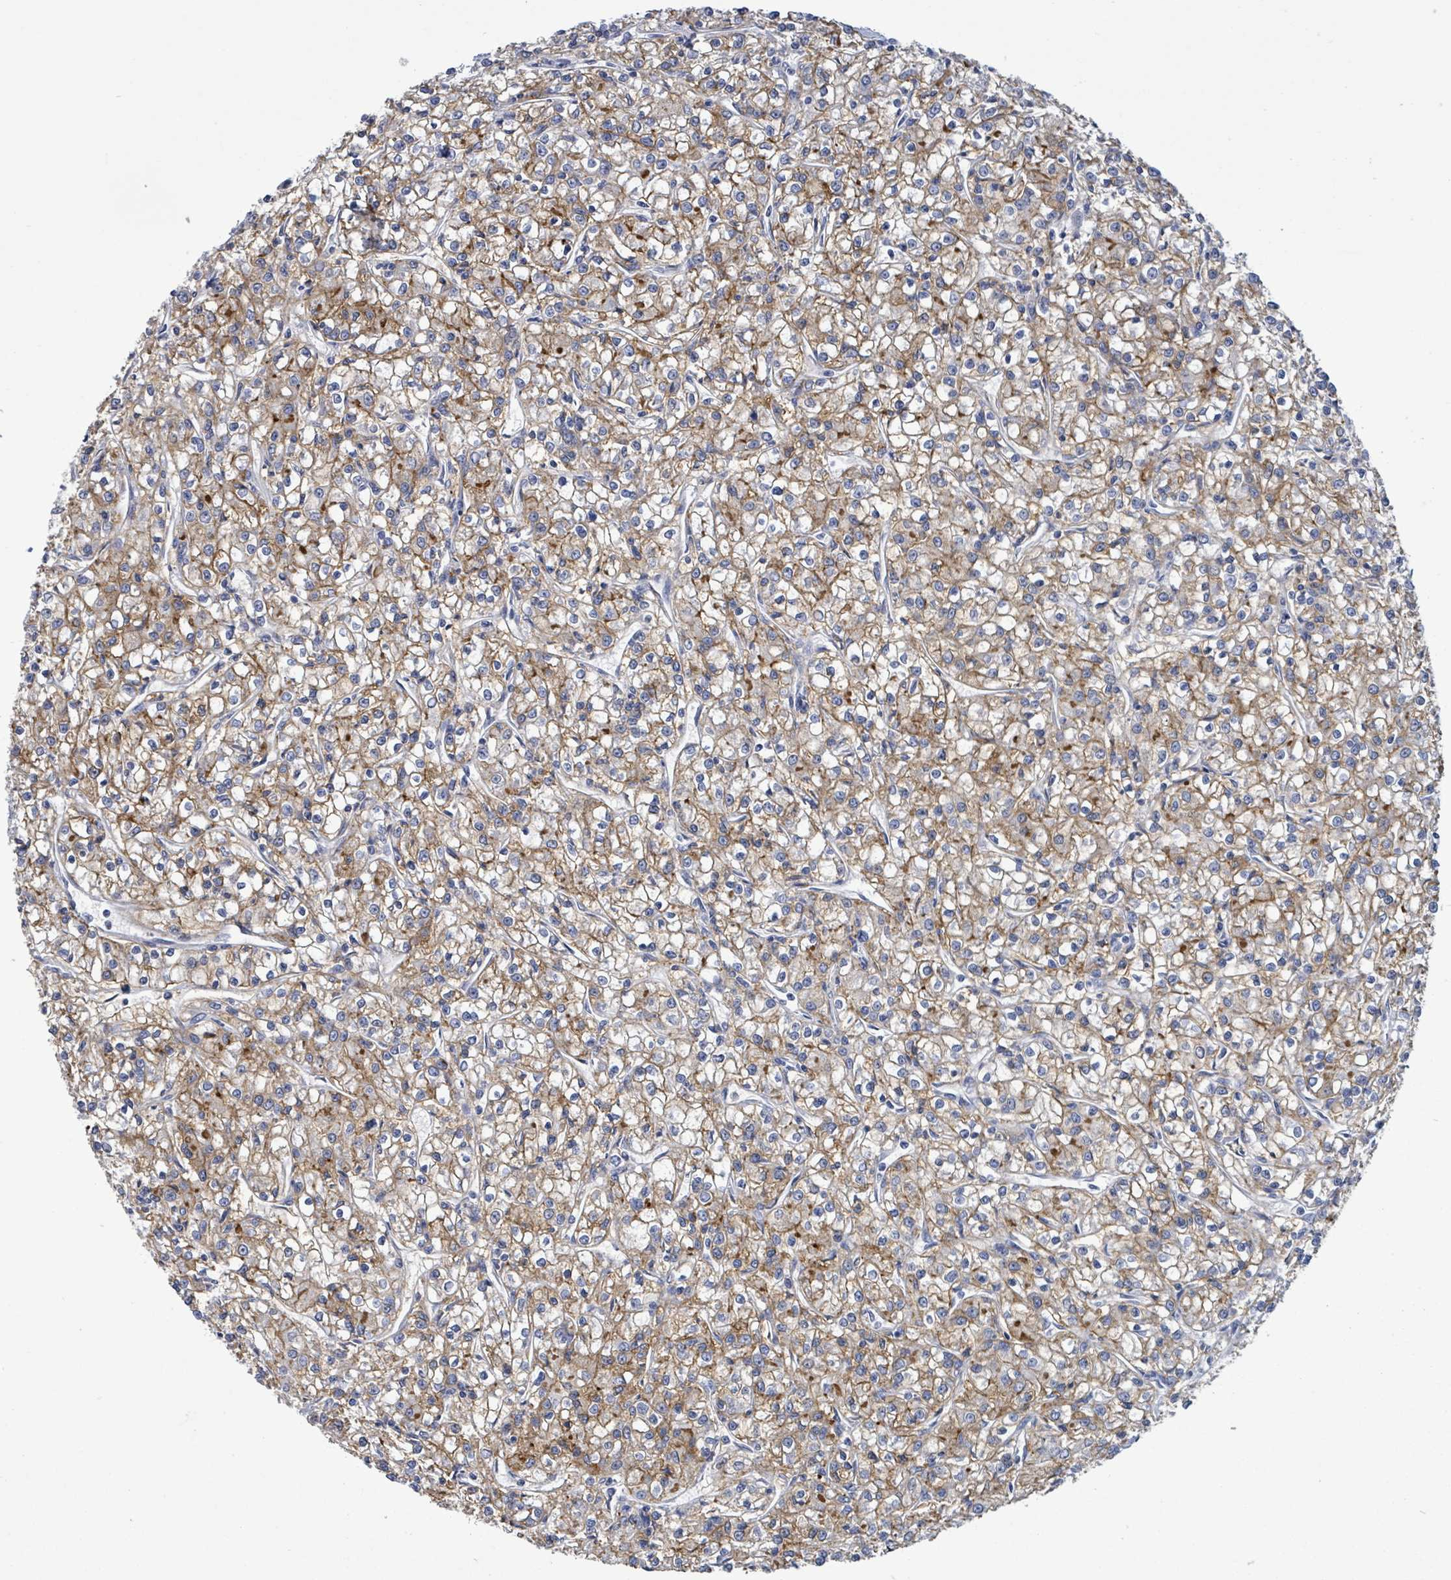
{"staining": {"intensity": "moderate", "quantity": "25%-75%", "location": "cytoplasmic/membranous"}, "tissue": "renal cancer", "cell_type": "Tumor cells", "image_type": "cancer", "snomed": [{"axis": "morphology", "description": "Adenocarcinoma, NOS"}, {"axis": "topography", "description": "Kidney"}], "caption": "This is an image of immunohistochemistry (IHC) staining of renal cancer (adenocarcinoma), which shows moderate expression in the cytoplasmic/membranous of tumor cells.", "gene": "BSG", "patient": {"sex": "female", "age": 59}}